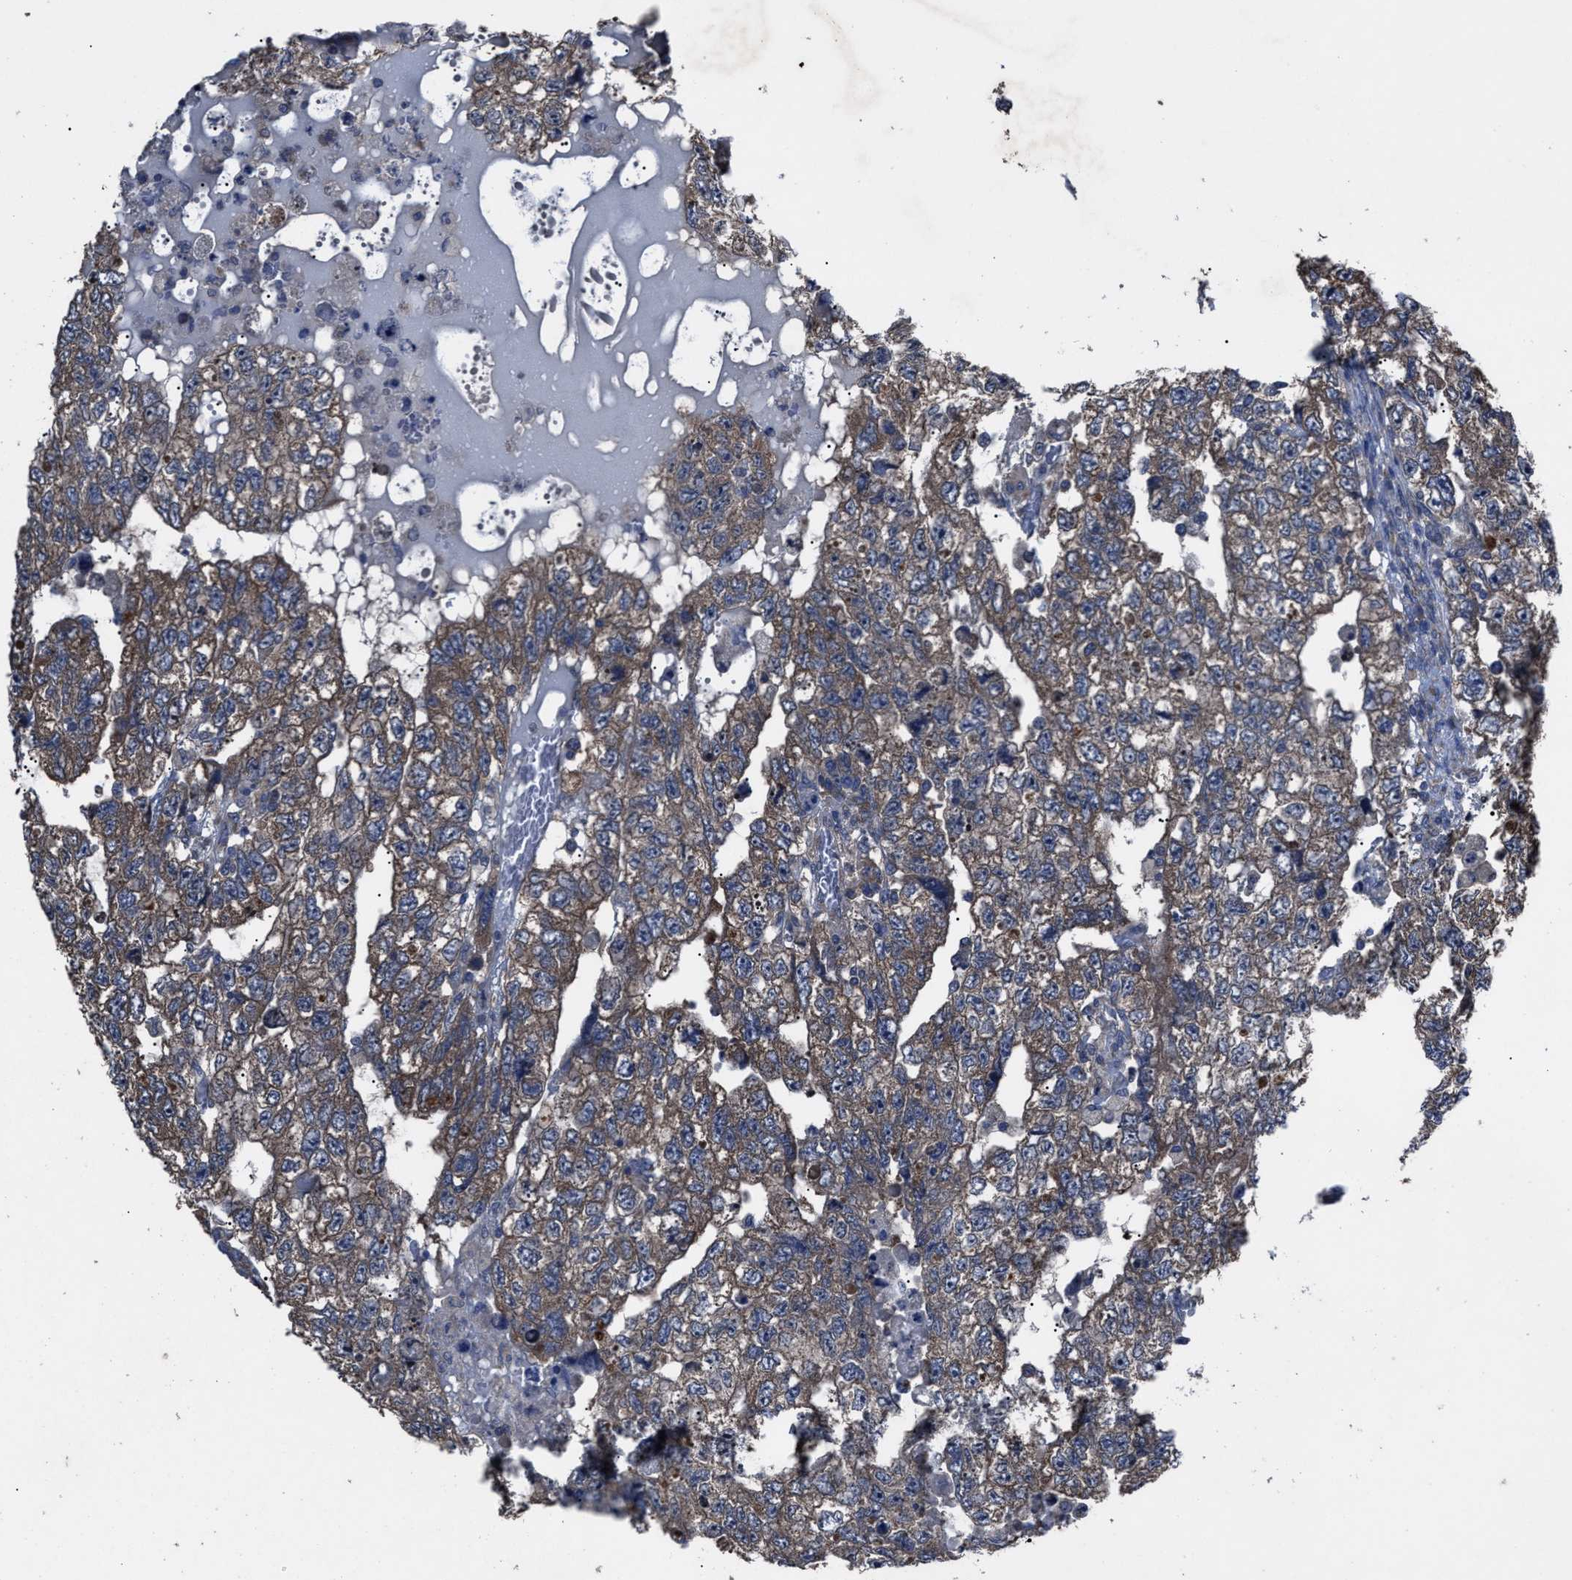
{"staining": {"intensity": "moderate", "quantity": "25%-75%", "location": "cytoplasmic/membranous"}, "tissue": "testis cancer", "cell_type": "Tumor cells", "image_type": "cancer", "snomed": [{"axis": "morphology", "description": "Carcinoma, Embryonal, NOS"}, {"axis": "topography", "description": "Testis"}], "caption": "Human testis cancer stained with a protein marker displays moderate staining in tumor cells.", "gene": "UPF1", "patient": {"sex": "male", "age": 36}}